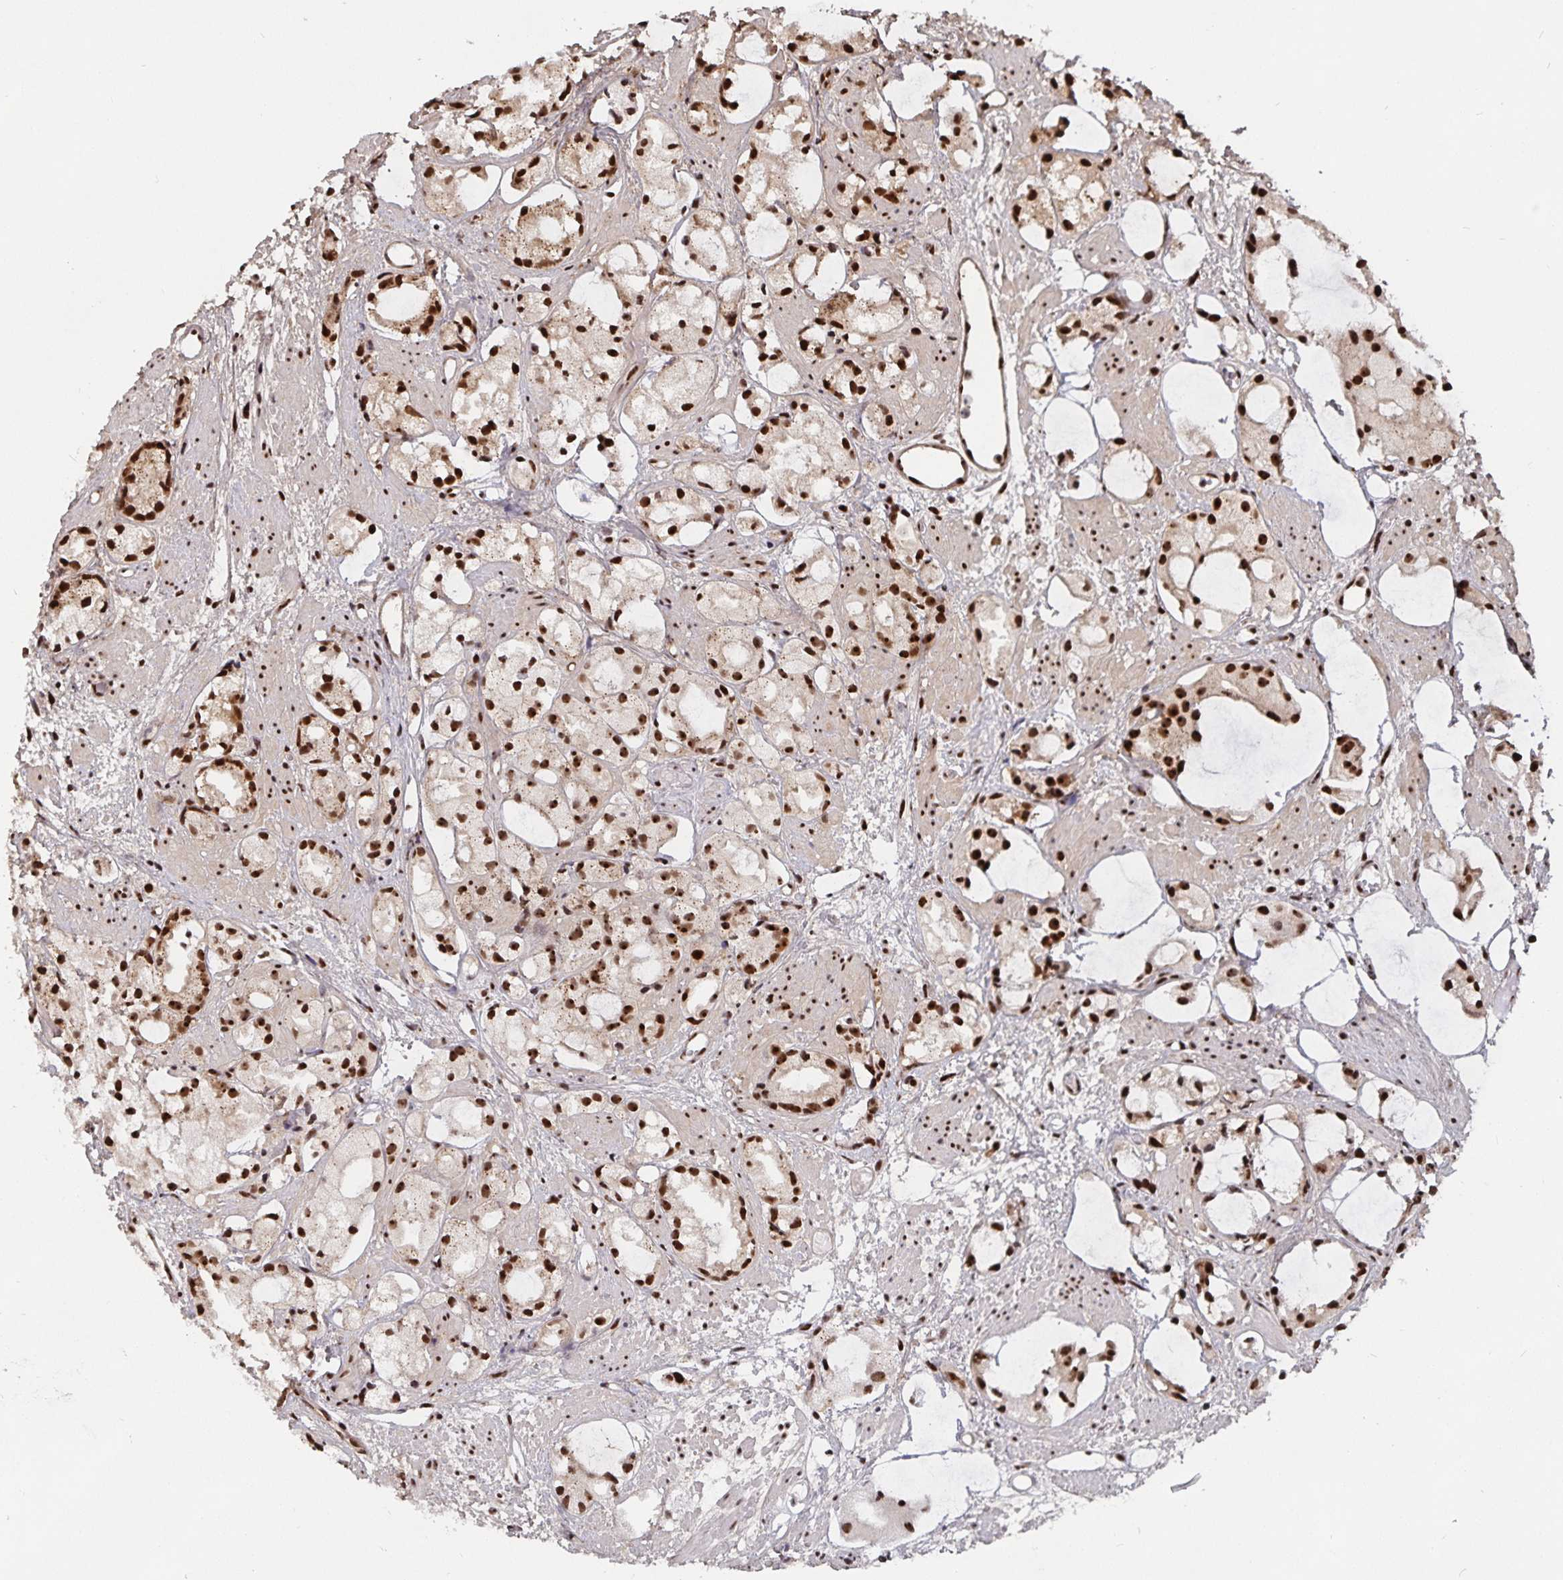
{"staining": {"intensity": "strong", "quantity": ">75%", "location": "nuclear"}, "tissue": "prostate cancer", "cell_type": "Tumor cells", "image_type": "cancer", "snomed": [{"axis": "morphology", "description": "Adenocarcinoma, High grade"}, {"axis": "topography", "description": "Prostate"}], "caption": "Prostate cancer (adenocarcinoma (high-grade)) tissue displays strong nuclear expression in approximately >75% of tumor cells, visualized by immunohistochemistry.", "gene": "LAS1L", "patient": {"sex": "male", "age": 85}}